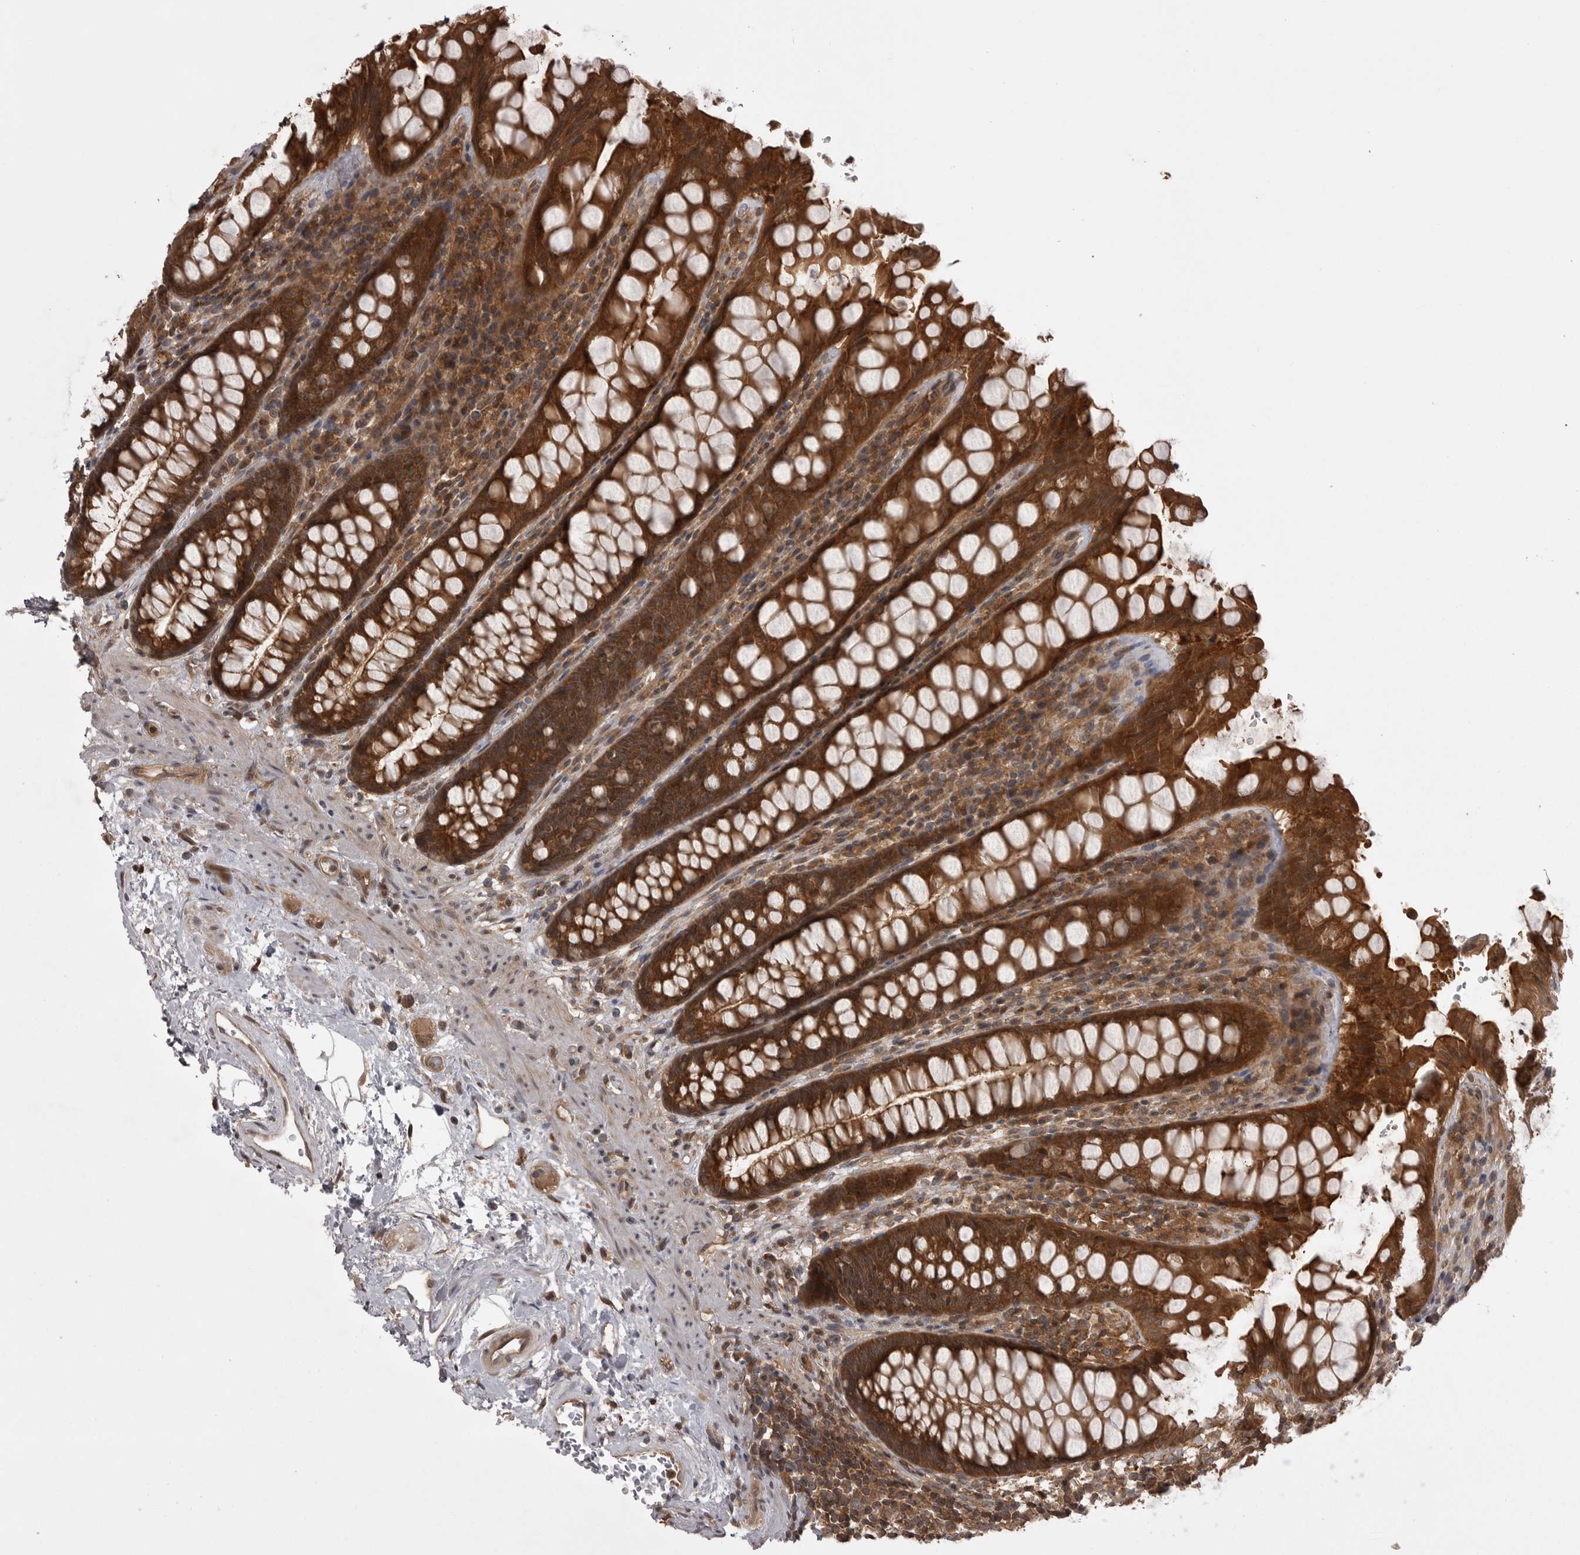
{"staining": {"intensity": "strong", "quantity": ">75%", "location": "cytoplasmic/membranous"}, "tissue": "rectum", "cell_type": "Glandular cells", "image_type": "normal", "snomed": [{"axis": "morphology", "description": "Normal tissue, NOS"}, {"axis": "topography", "description": "Rectum"}], "caption": "Brown immunohistochemical staining in unremarkable rectum reveals strong cytoplasmic/membranous staining in about >75% of glandular cells. The protein is stained brown, and the nuclei are stained in blue (DAB IHC with brightfield microscopy, high magnification).", "gene": "STK24", "patient": {"sex": "male", "age": 64}}